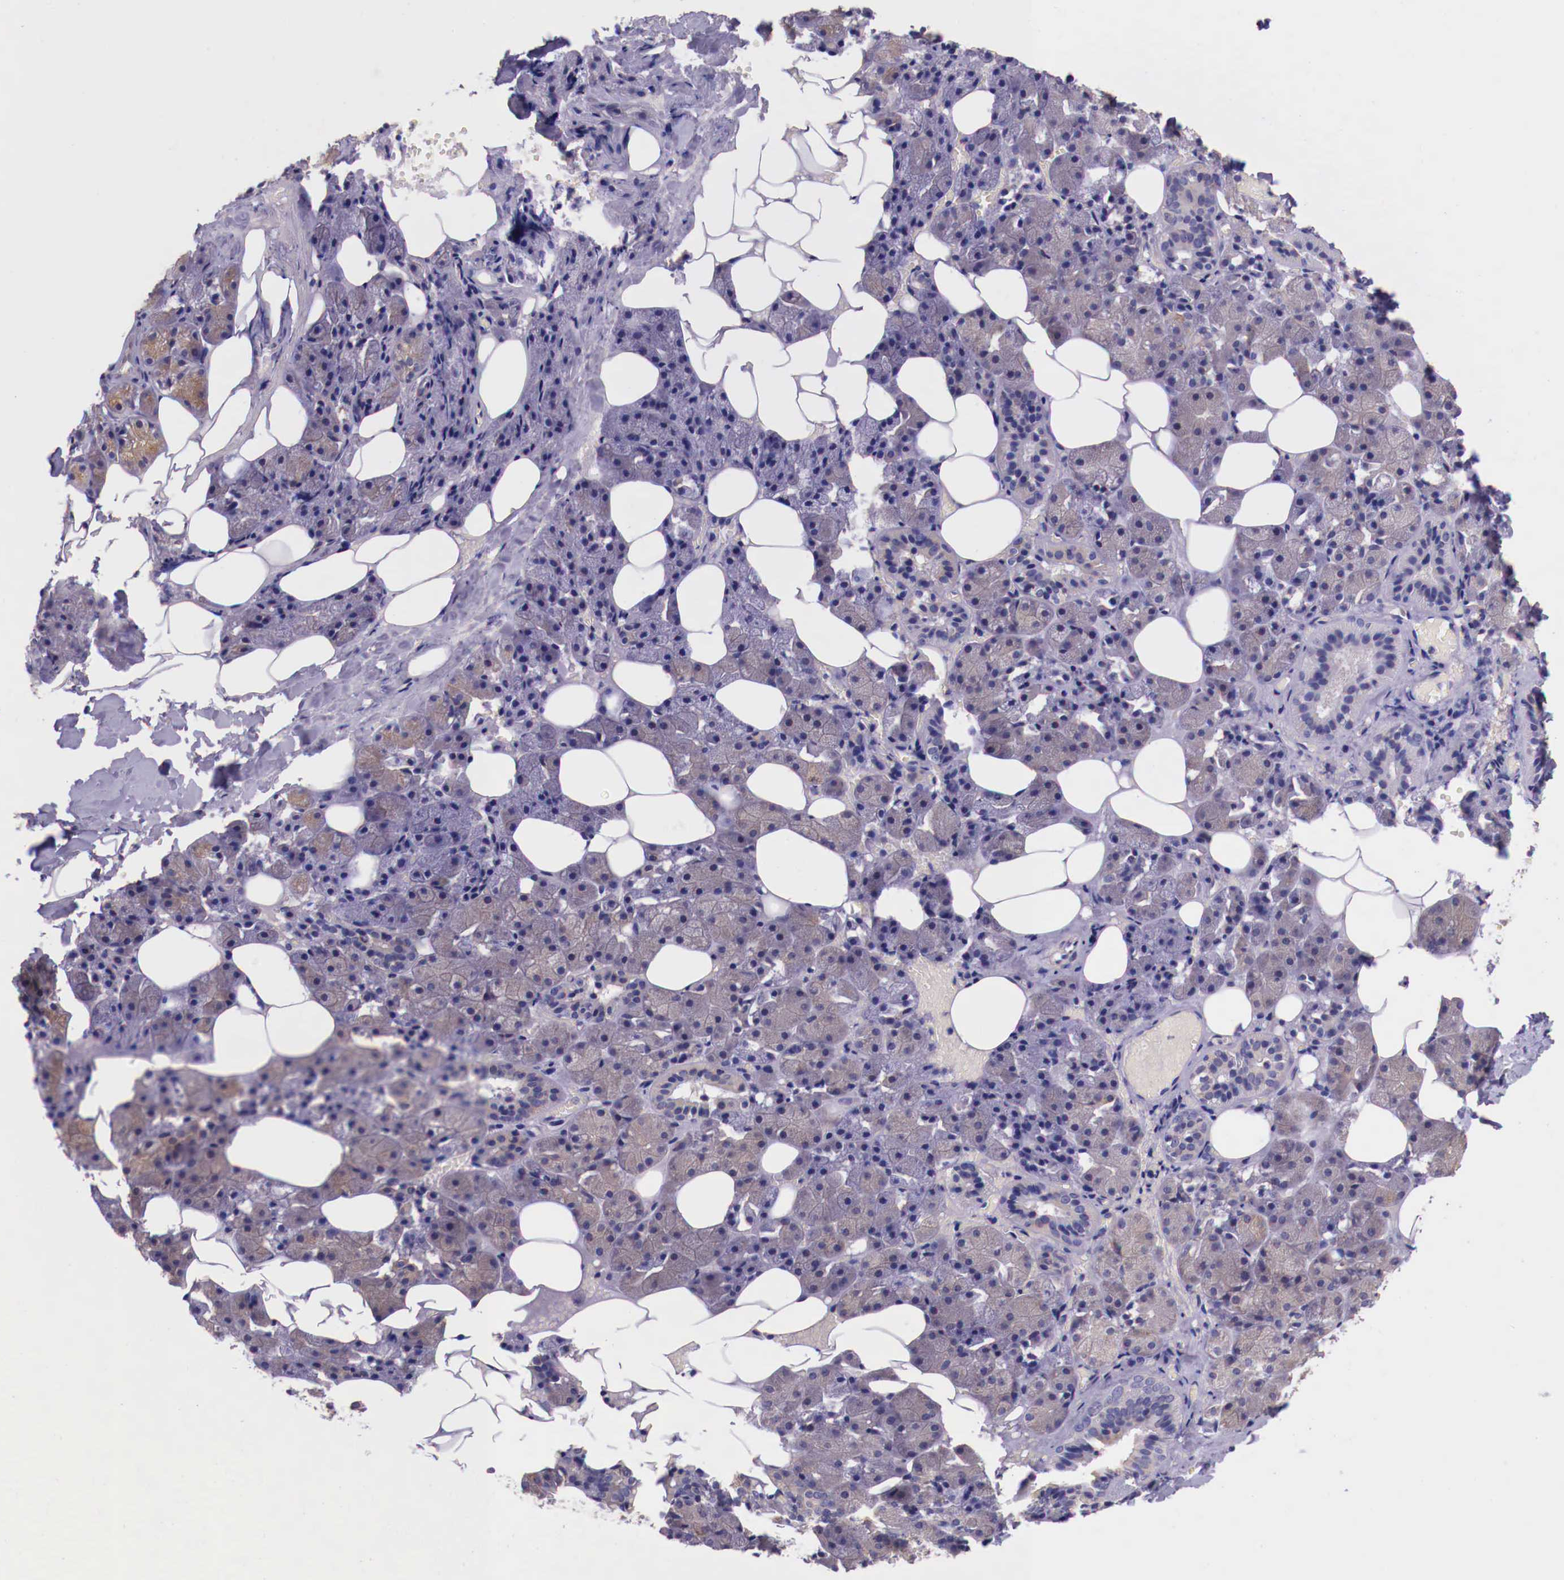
{"staining": {"intensity": "weak", "quantity": ">75%", "location": "cytoplasmic/membranous"}, "tissue": "salivary gland", "cell_type": "Glandular cells", "image_type": "normal", "snomed": [{"axis": "morphology", "description": "Normal tissue, NOS"}, {"axis": "topography", "description": "Salivary gland"}], "caption": "Weak cytoplasmic/membranous protein staining is seen in about >75% of glandular cells in salivary gland.", "gene": "GRIPAP1", "patient": {"sex": "female", "age": 55}}